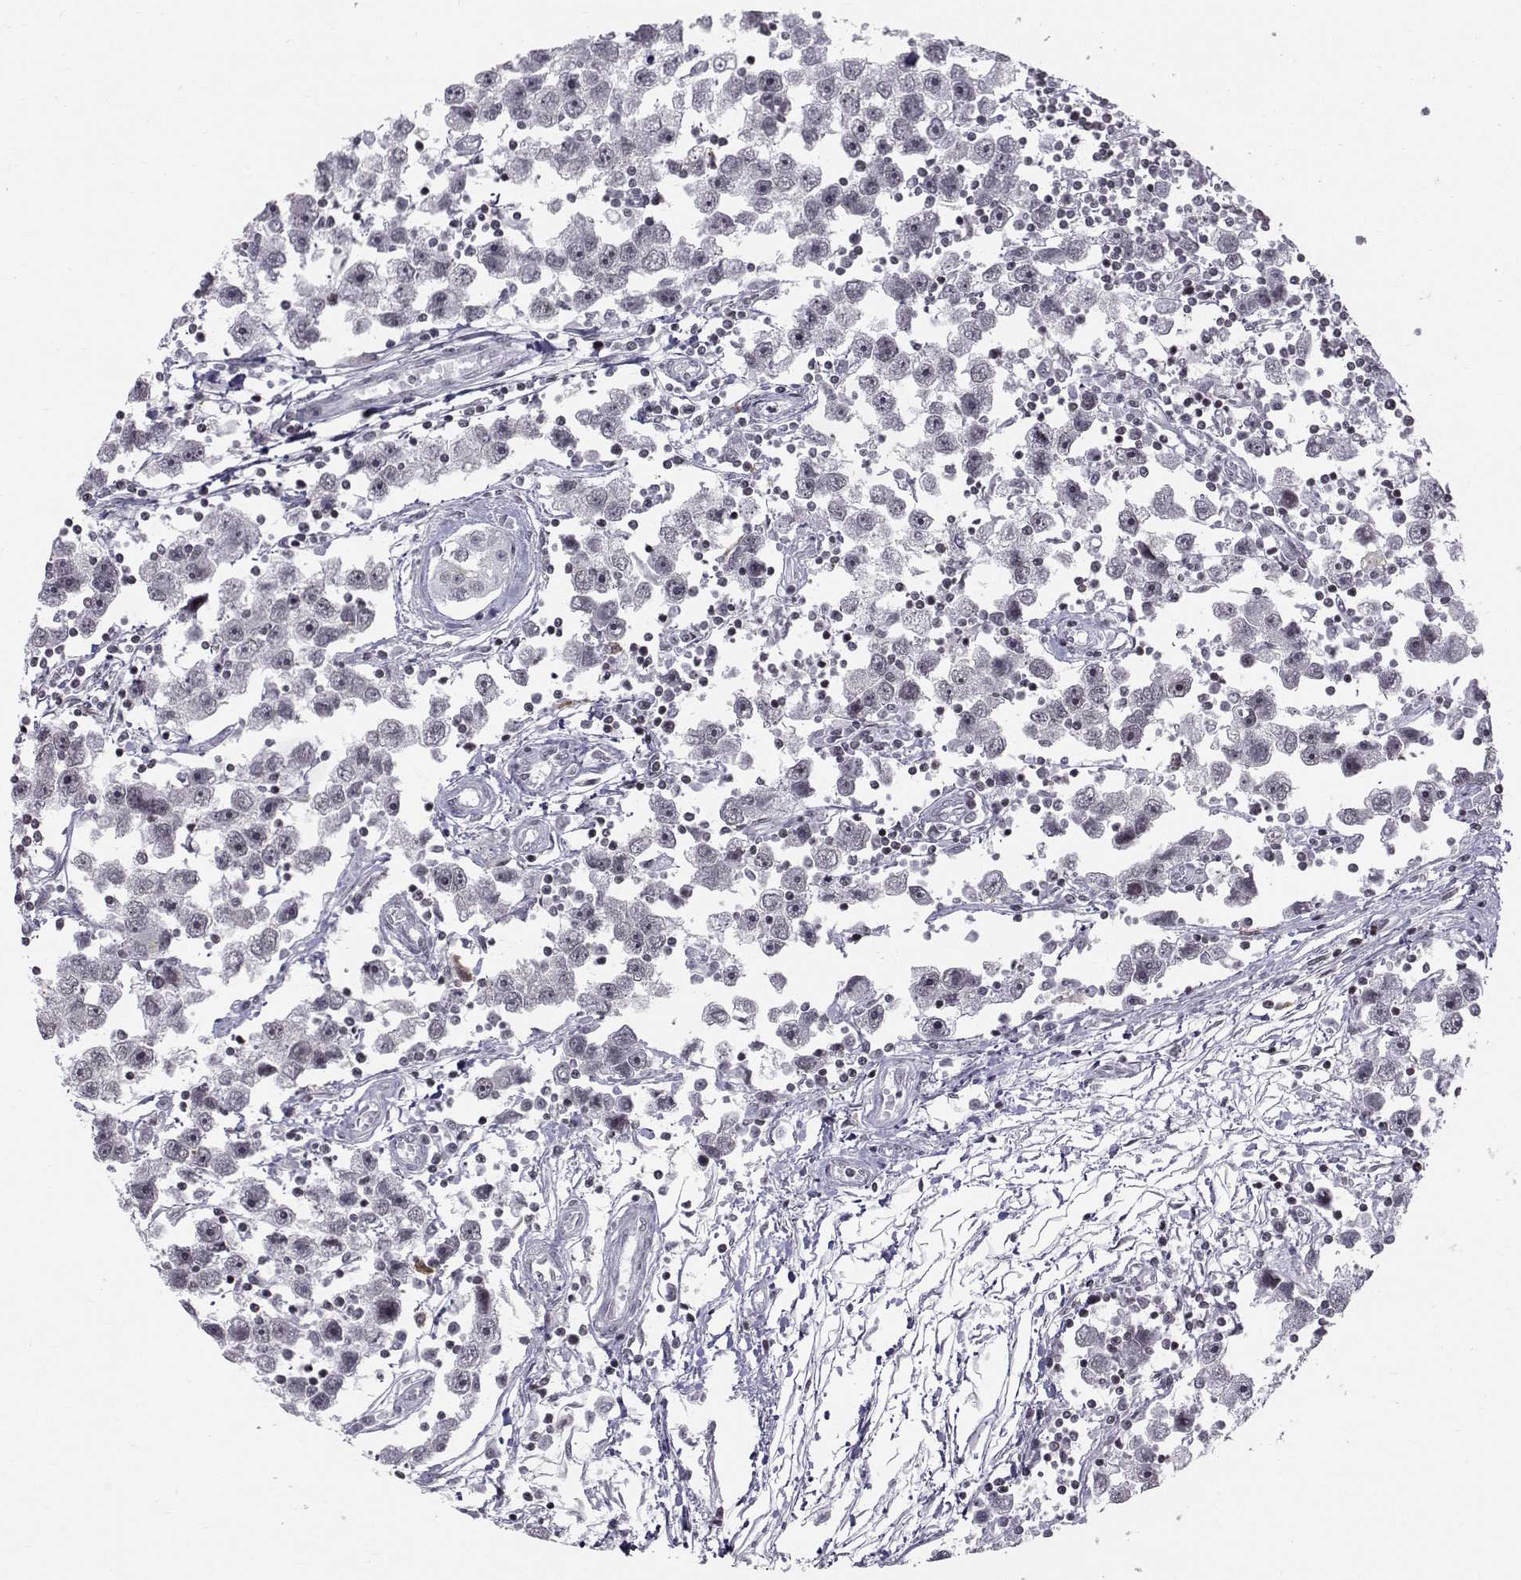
{"staining": {"intensity": "negative", "quantity": "none", "location": "none"}, "tissue": "testis cancer", "cell_type": "Tumor cells", "image_type": "cancer", "snomed": [{"axis": "morphology", "description": "Seminoma, NOS"}, {"axis": "topography", "description": "Testis"}], "caption": "High power microscopy photomicrograph of an immunohistochemistry (IHC) image of testis seminoma, revealing no significant staining in tumor cells. (Stains: DAB IHC with hematoxylin counter stain, Microscopy: brightfield microscopy at high magnification).", "gene": "MARCHF4", "patient": {"sex": "male", "age": 30}}